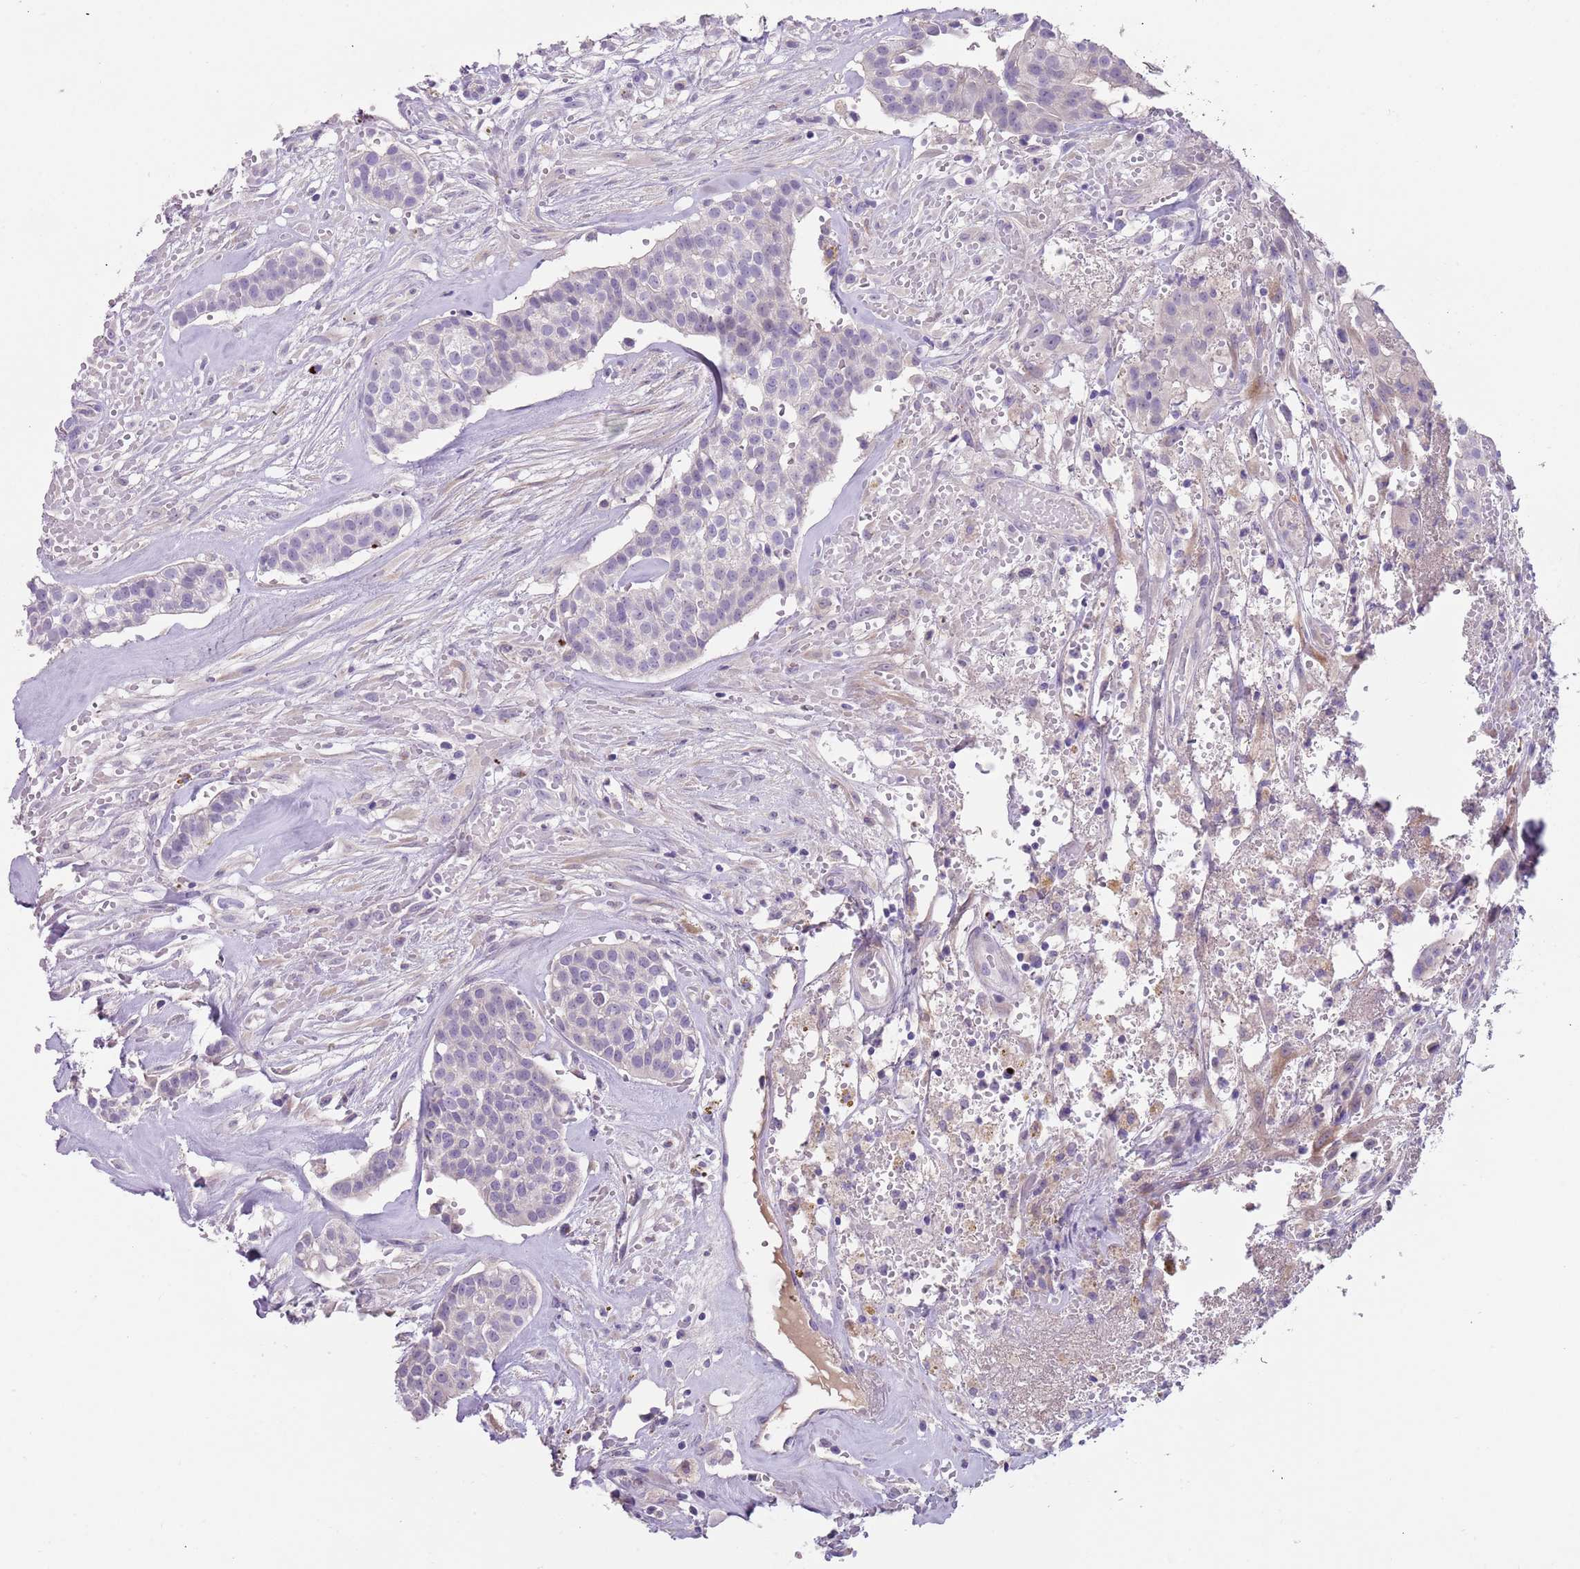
{"staining": {"intensity": "negative", "quantity": "none", "location": "none"}, "tissue": "head and neck cancer", "cell_type": "Tumor cells", "image_type": "cancer", "snomed": [{"axis": "morphology", "description": "Adenocarcinoma, NOS"}, {"axis": "topography", "description": "Head-Neck"}], "caption": "The immunohistochemistry micrograph has no significant expression in tumor cells of adenocarcinoma (head and neck) tissue.", "gene": "C2CD3", "patient": {"sex": "male", "age": 81}}